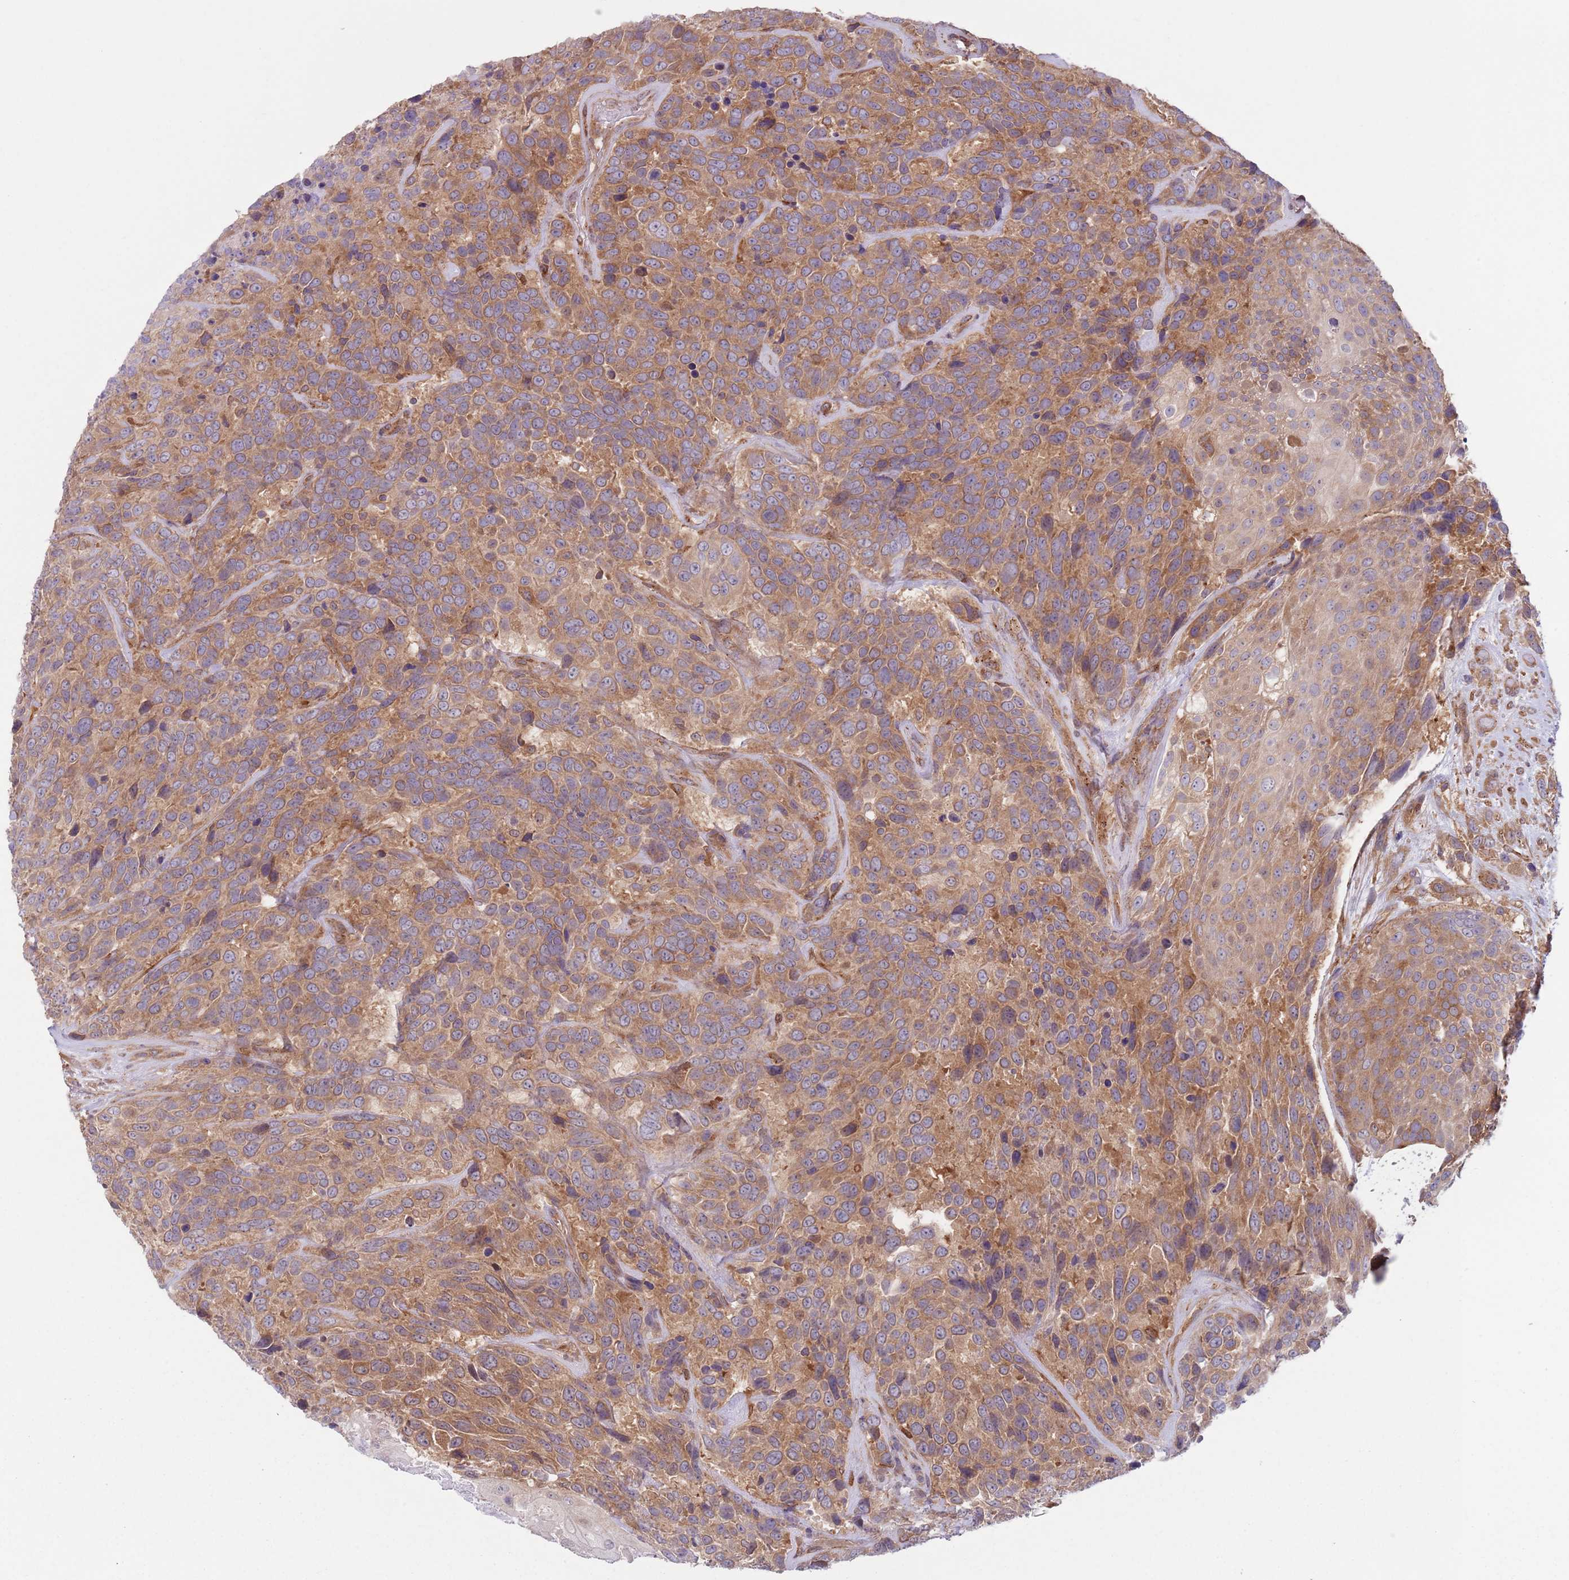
{"staining": {"intensity": "moderate", "quantity": ">75%", "location": "cytoplasmic/membranous"}, "tissue": "urothelial cancer", "cell_type": "Tumor cells", "image_type": "cancer", "snomed": [{"axis": "morphology", "description": "Urothelial carcinoma, High grade"}, {"axis": "topography", "description": "Urinary bladder"}], "caption": "Moderate cytoplasmic/membranous staining is identified in approximately >75% of tumor cells in urothelial cancer. The protein of interest is shown in brown color, while the nuclei are stained blue.", "gene": "COPE", "patient": {"sex": "female", "age": 70}}